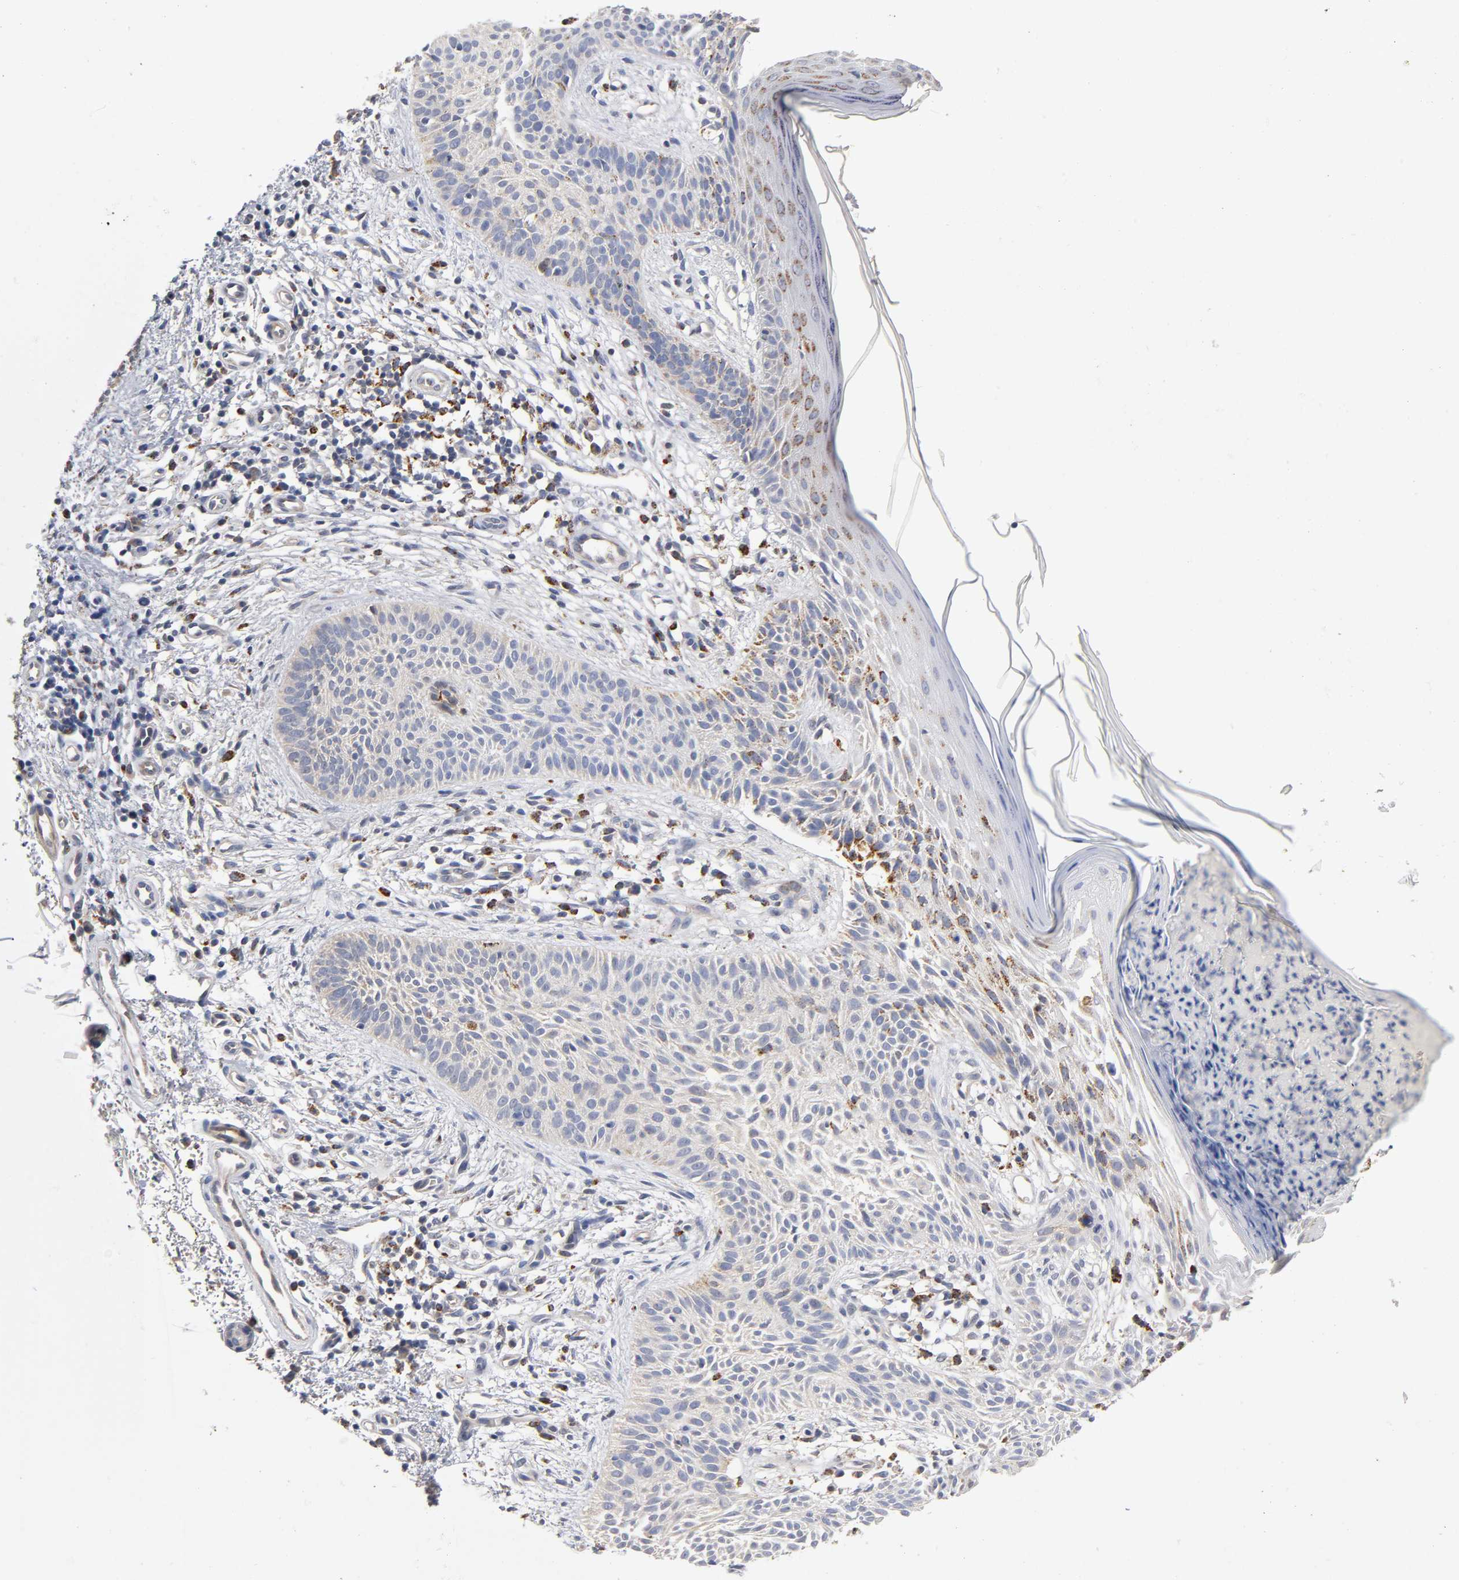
{"staining": {"intensity": "negative", "quantity": "none", "location": "none"}, "tissue": "skin cancer", "cell_type": "Tumor cells", "image_type": "cancer", "snomed": [{"axis": "morphology", "description": "Normal tissue, NOS"}, {"axis": "morphology", "description": "Basal cell carcinoma"}, {"axis": "topography", "description": "Skin"}], "caption": "An IHC micrograph of basal cell carcinoma (skin) is shown. There is no staining in tumor cells of basal cell carcinoma (skin).", "gene": "ISG15", "patient": {"sex": "female", "age": 69}}